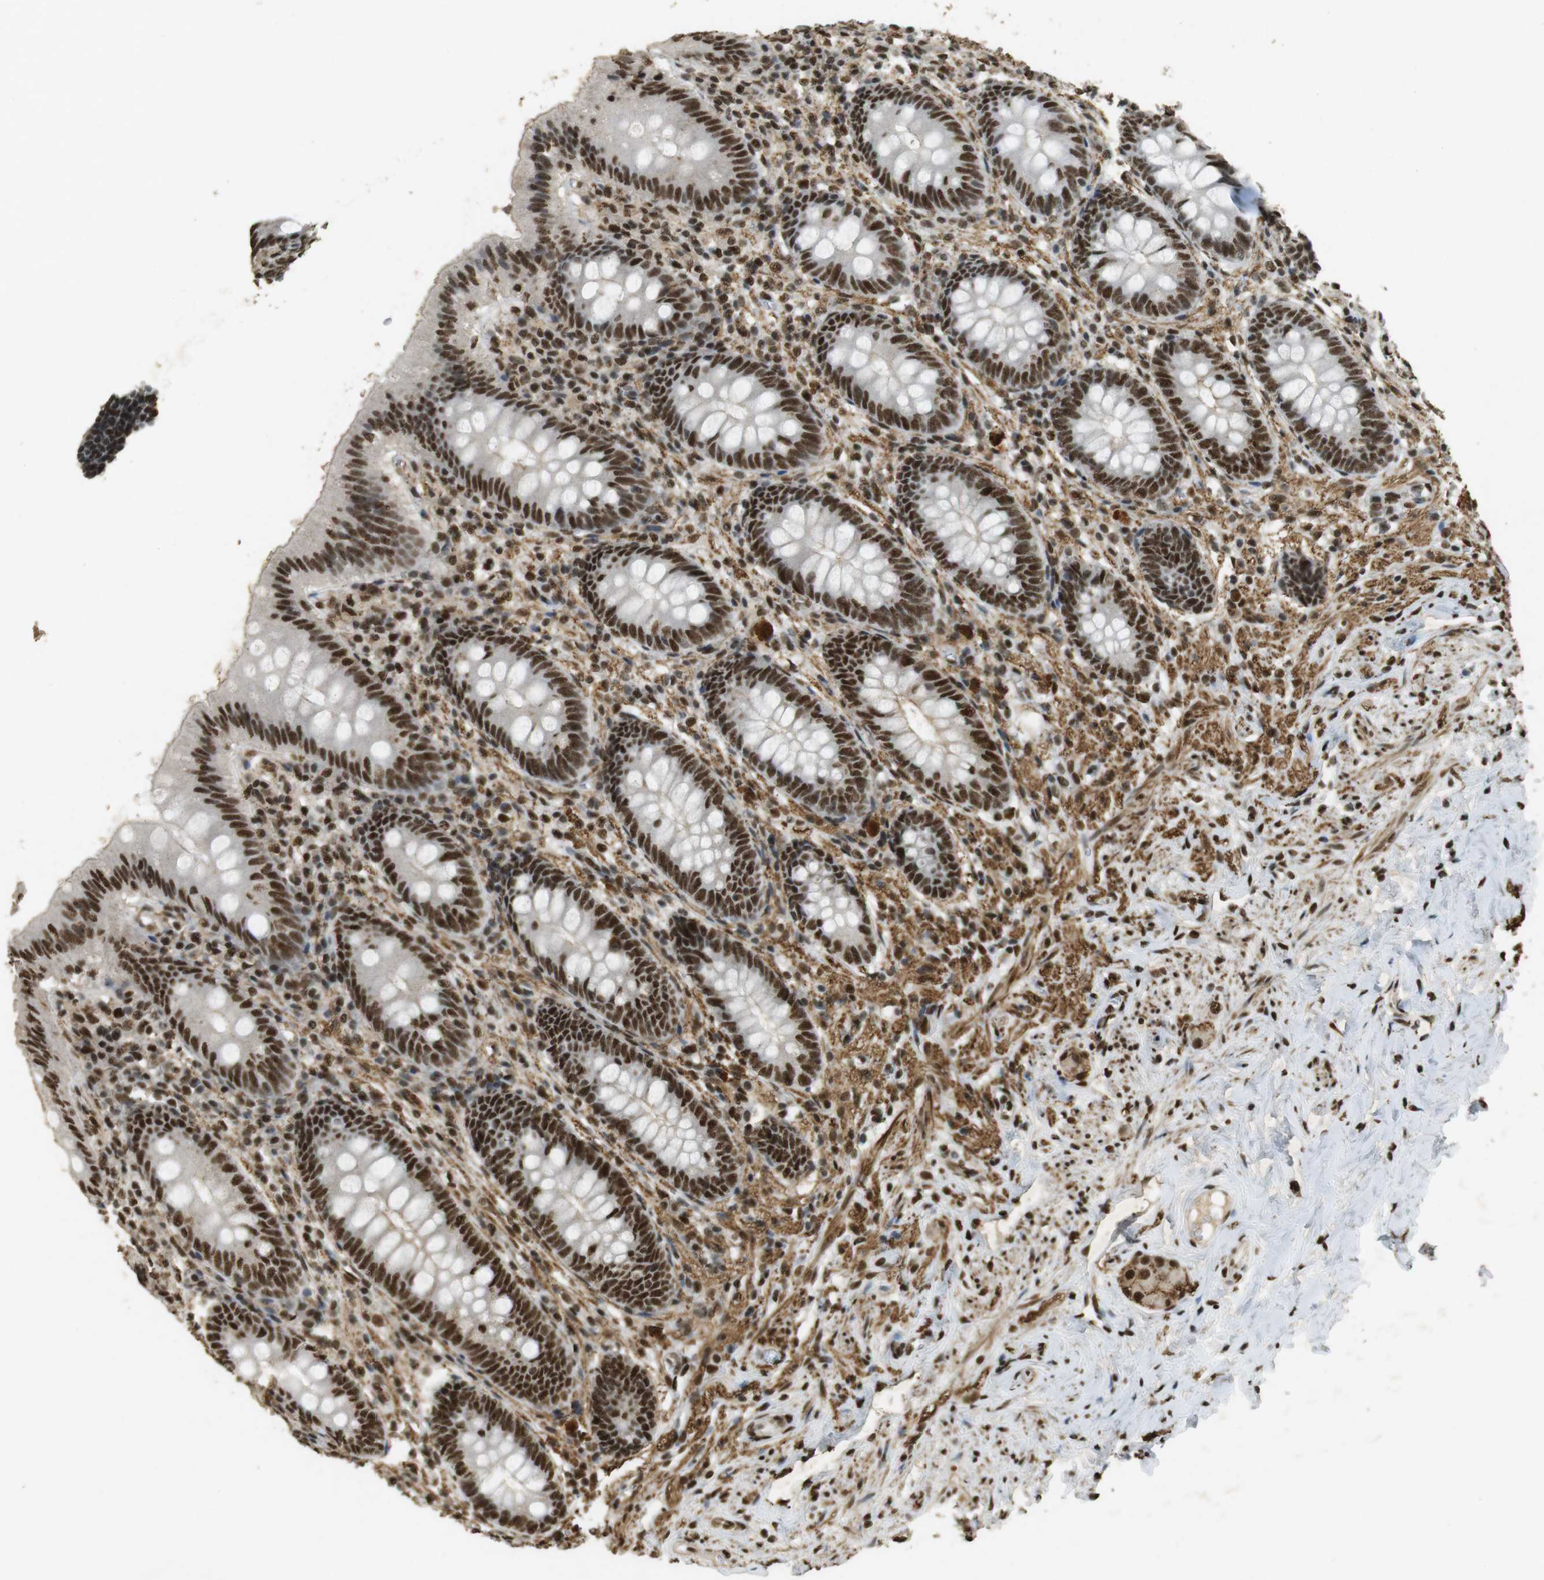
{"staining": {"intensity": "strong", "quantity": ">75%", "location": "nuclear"}, "tissue": "appendix", "cell_type": "Glandular cells", "image_type": "normal", "snomed": [{"axis": "morphology", "description": "Normal tissue, NOS"}, {"axis": "topography", "description": "Appendix"}], "caption": "Immunohistochemical staining of unremarkable human appendix reveals high levels of strong nuclear positivity in approximately >75% of glandular cells.", "gene": "GATA4", "patient": {"sex": "male", "age": 56}}